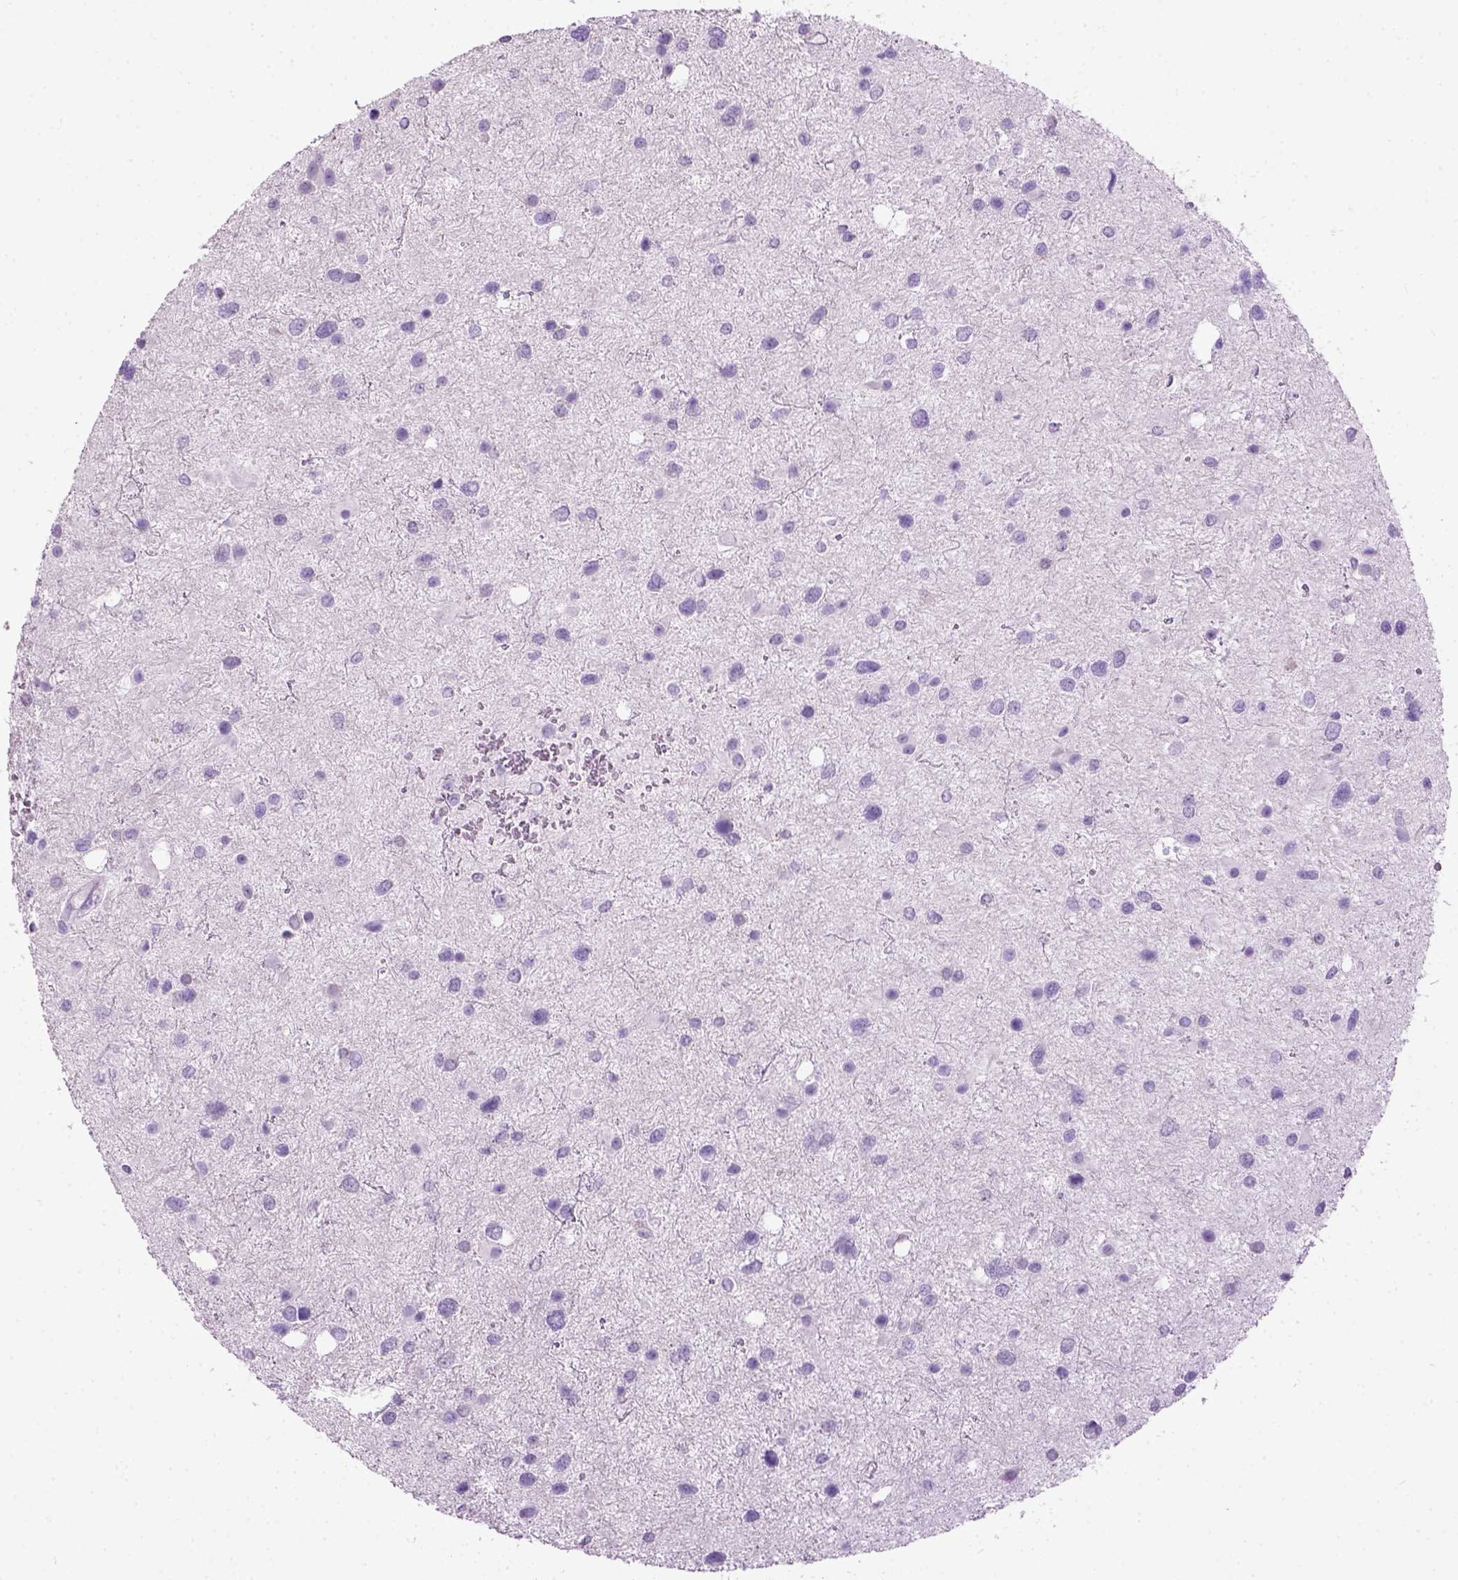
{"staining": {"intensity": "negative", "quantity": "none", "location": "none"}, "tissue": "glioma", "cell_type": "Tumor cells", "image_type": "cancer", "snomed": [{"axis": "morphology", "description": "Glioma, malignant, Low grade"}, {"axis": "topography", "description": "Brain"}], "caption": "DAB (3,3'-diaminobenzidine) immunohistochemical staining of low-grade glioma (malignant) displays no significant expression in tumor cells.", "gene": "GABRB2", "patient": {"sex": "female", "age": 32}}